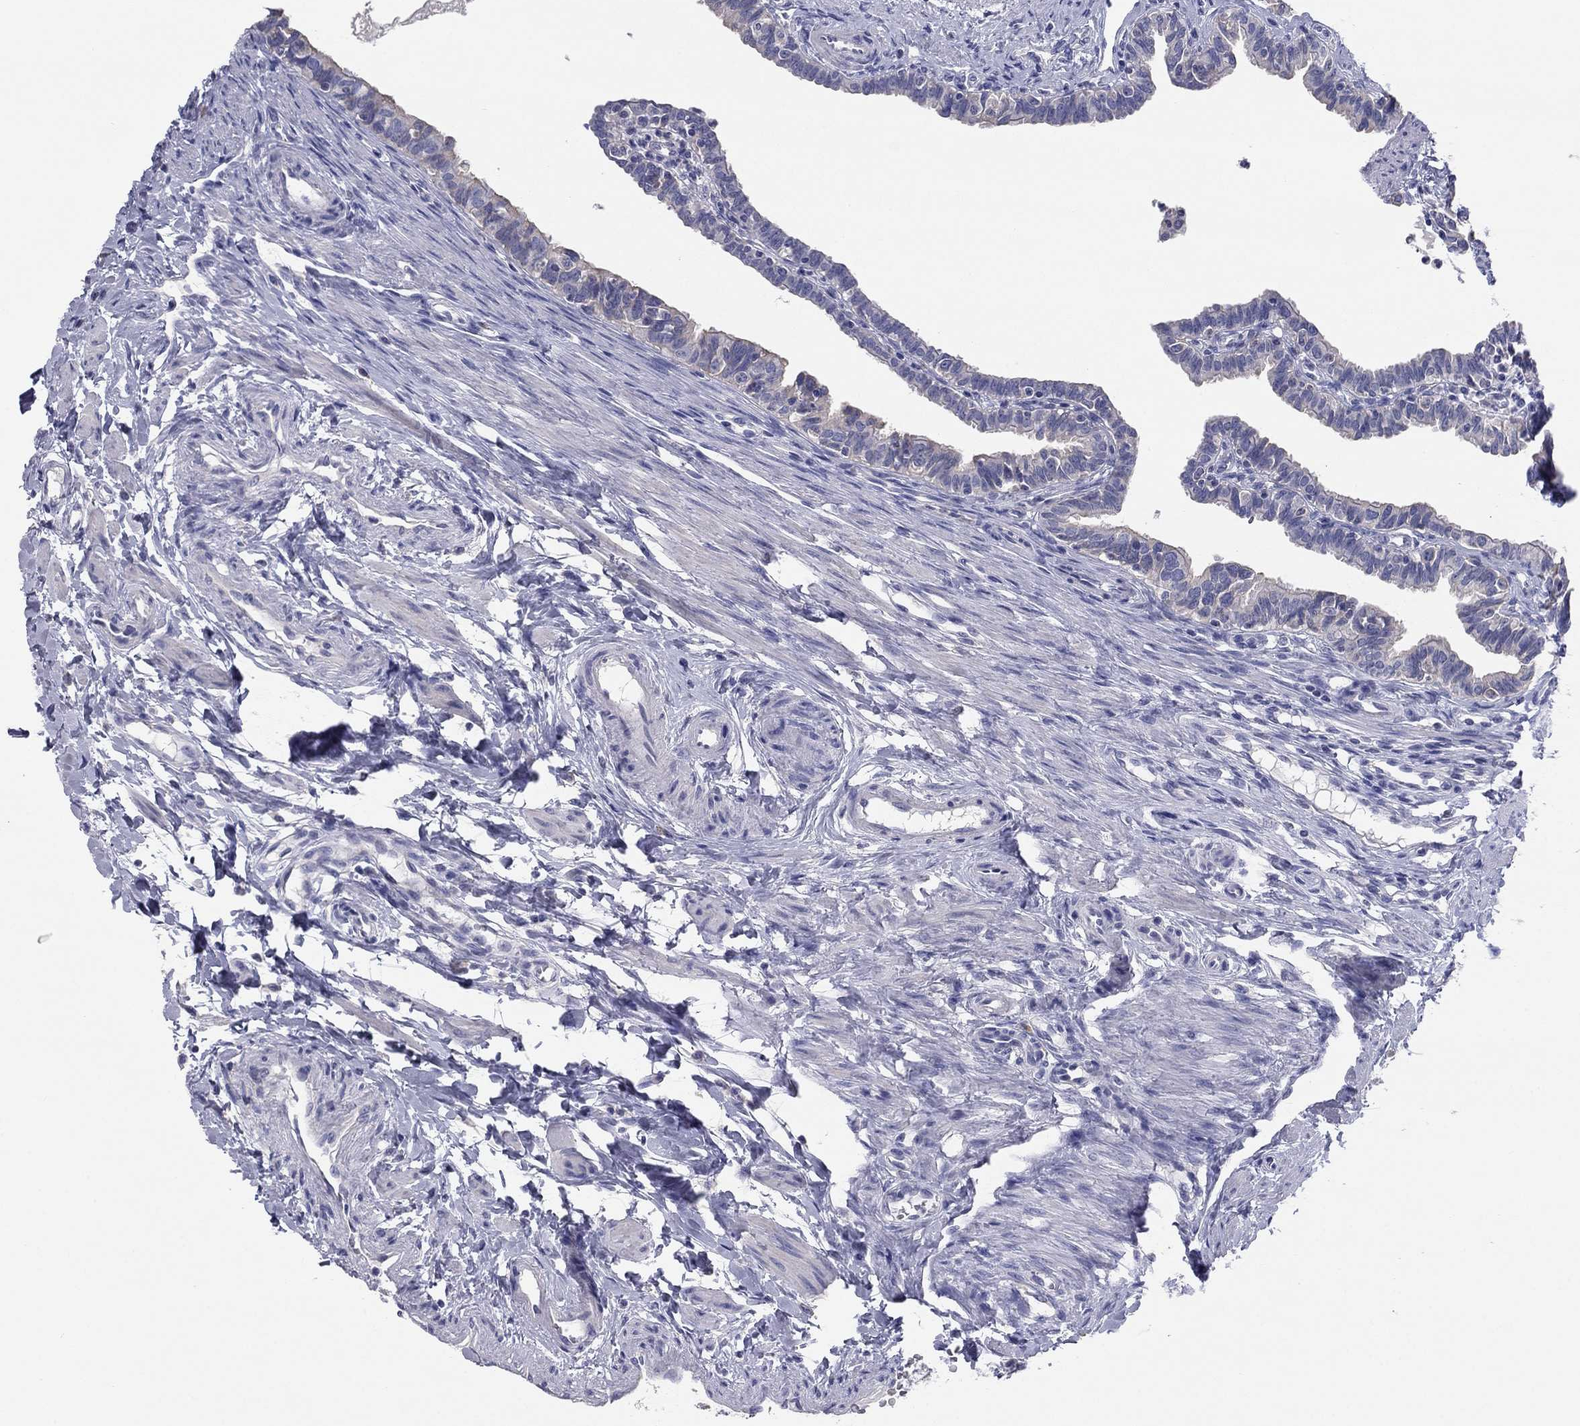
{"staining": {"intensity": "weak", "quantity": "<25%", "location": "cytoplasmic/membranous"}, "tissue": "fallopian tube", "cell_type": "Glandular cells", "image_type": "normal", "snomed": [{"axis": "morphology", "description": "Normal tissue, NOS"}, {"axis": "topography", "description": "Fallopian tube"}], "caption": "Glandular cells are negative for brown protein staining in benign fallopian tube. The staining is performed using DAB brown chromogen with nuclei counter-stained in using hematoxylin.", "gene": "GRK7", "patient": {"sex": "female", "age": 36}}